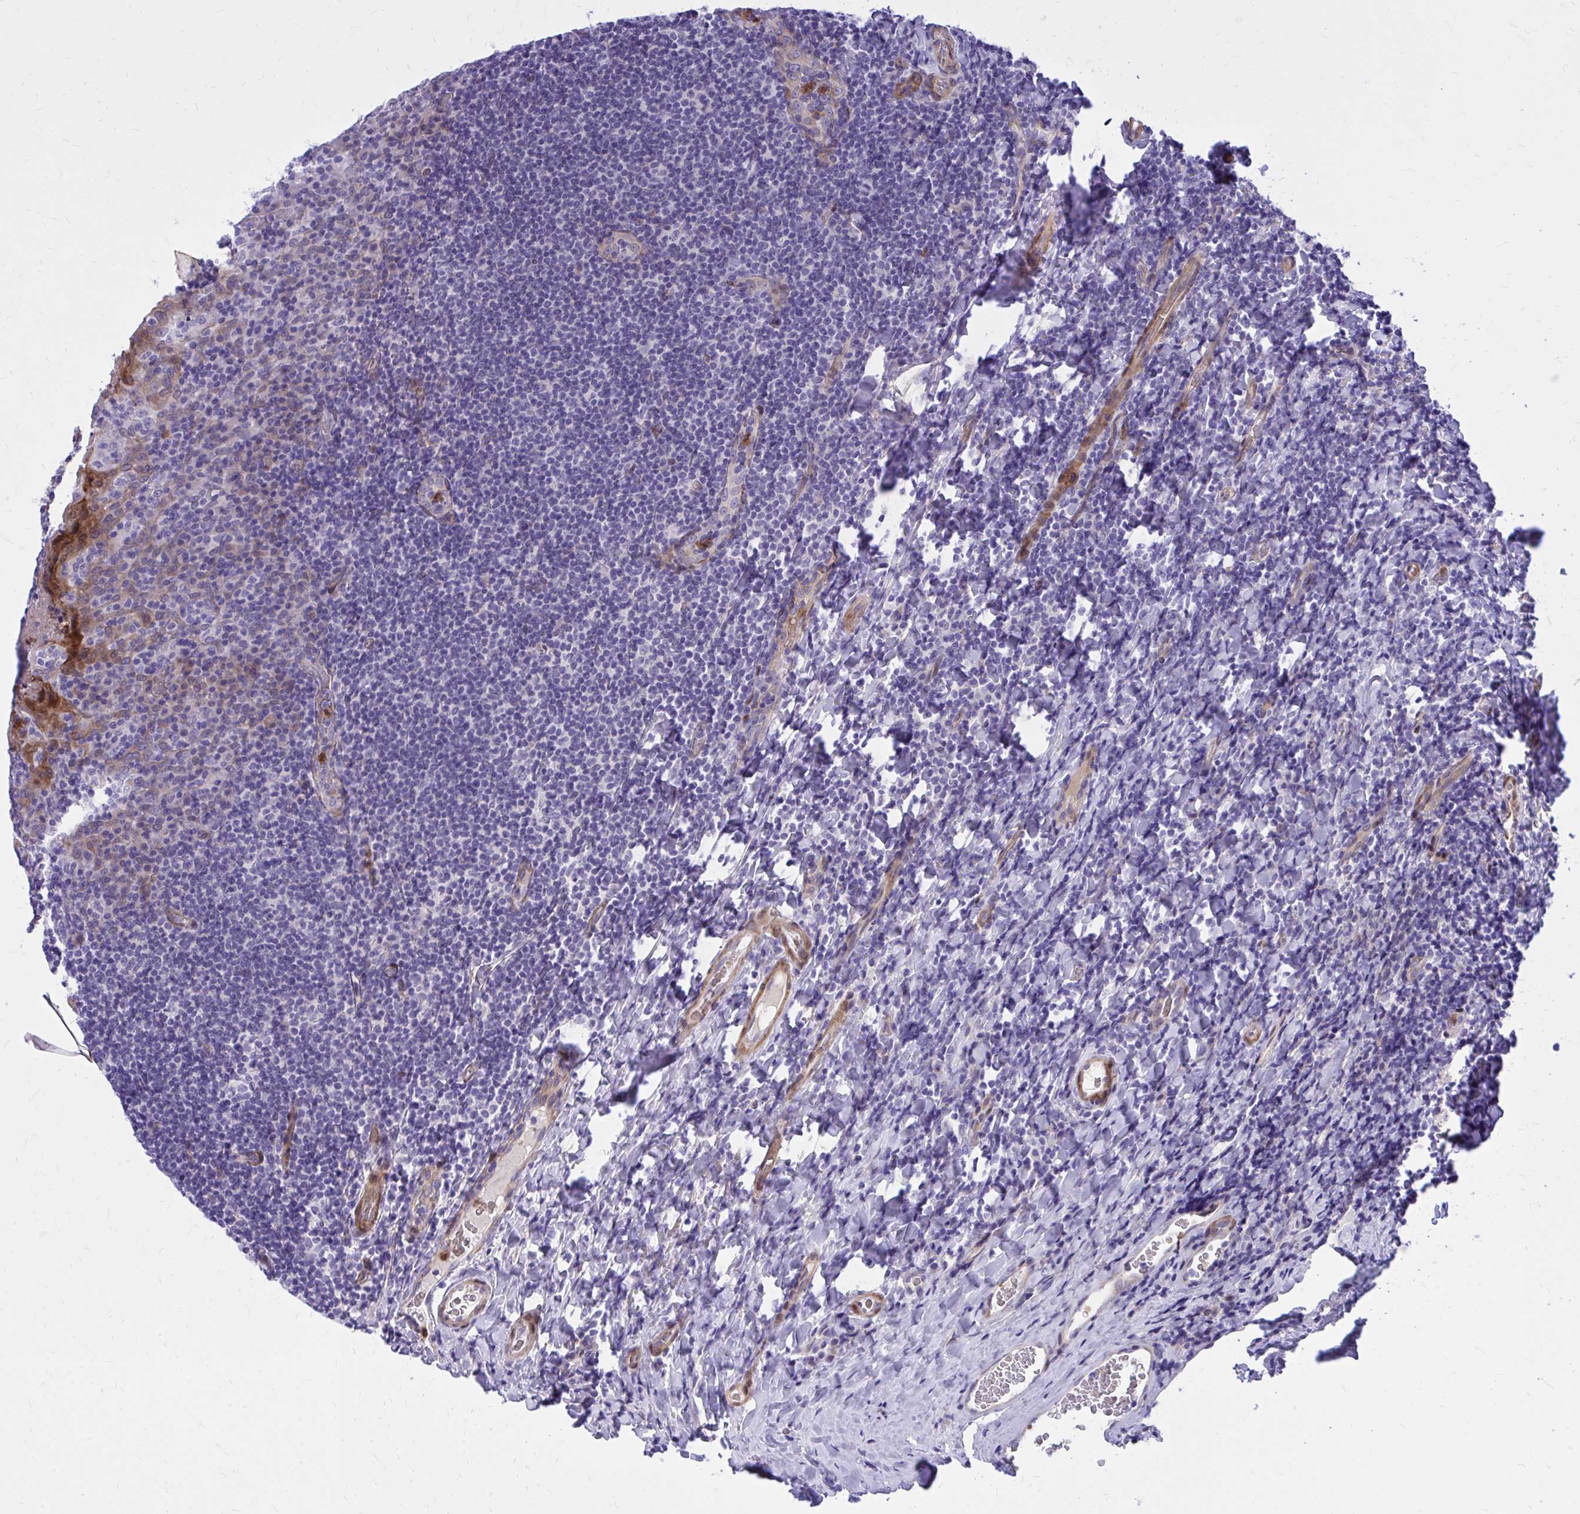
{"staining": {"intensity": "negative", "quantity": "none", "location": "none"}, "tissue": "tonsil", "cell_type": "Germinal center cells", "image_type": "normal", "snomed": [{"axis": "morphology", "description": "Normal tissue, NOS"}, {"axis": "topography", "description": "Tonsil"}], "caption": "High power microscopy photomicrograph of an immunohistochemistry (IHC) photomicrograph of benign tonsil, revealing no significant staining in germinal center cells.", "gene": "ADAMTSL1", "patient": {"sex": "male", "age": 17}}